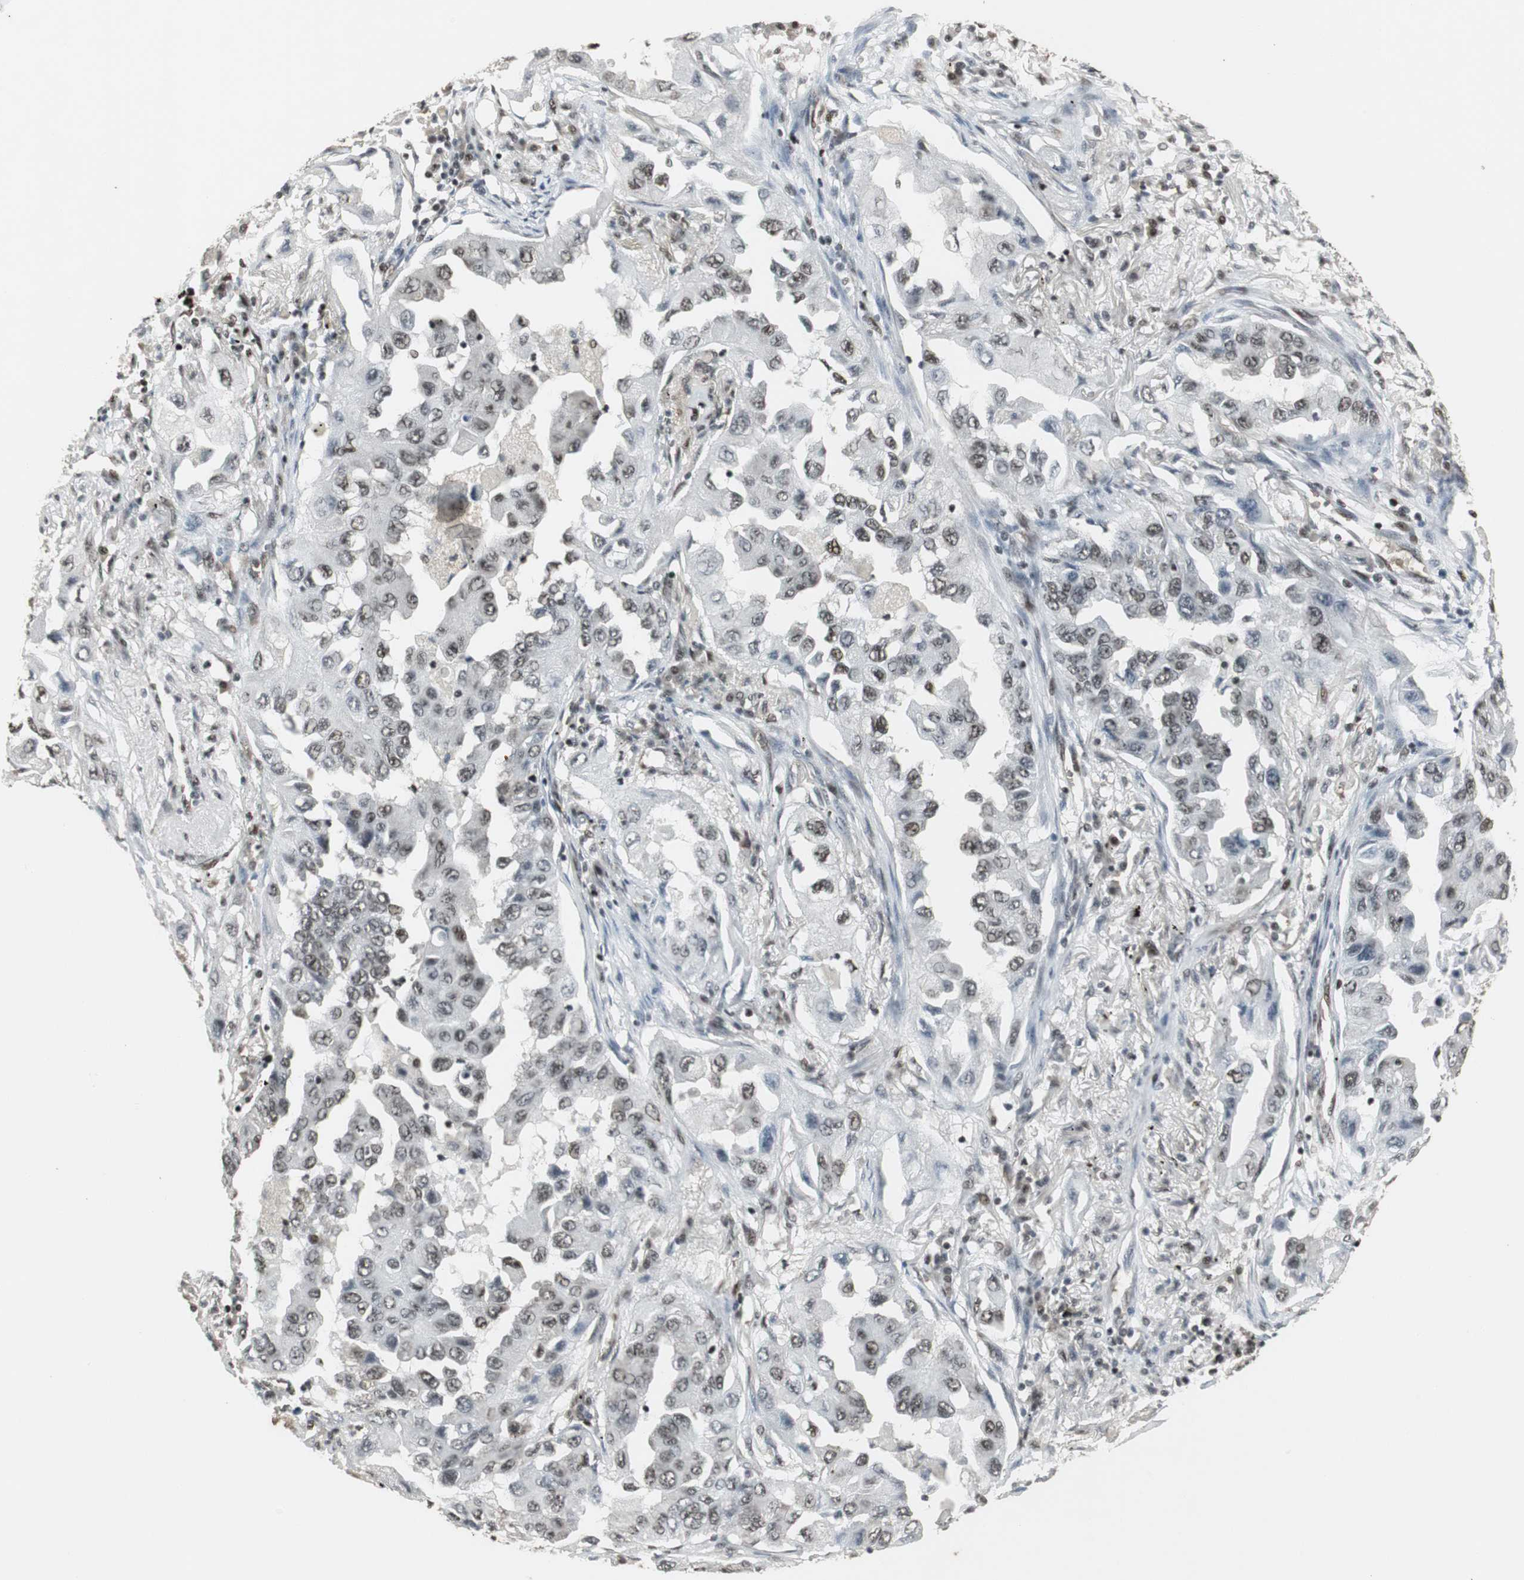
{"staining": {"intensity": "moderate", "quantity": ">75%", "location": "nuclear"}, "tissue": "lung cancer", "cell_type": "Tumor cells", "image_type": "cancer", "snomed": [{"axis": "morphology", "description": "Adenocarcinoma, NOS"}, {"axis": "topography", "description": "Lung"}], "caption": "A medium amount of moderate nuclear positivity is identified in approximately >75% of tumor cells in lung cancer tissue. The protein is stained brown, and the nuclei are stained in blue (DAB IHC with brightfield microscopy, high magnification).", "gene": "TAF5", "patient": {"sex": "female", "age": 65}}